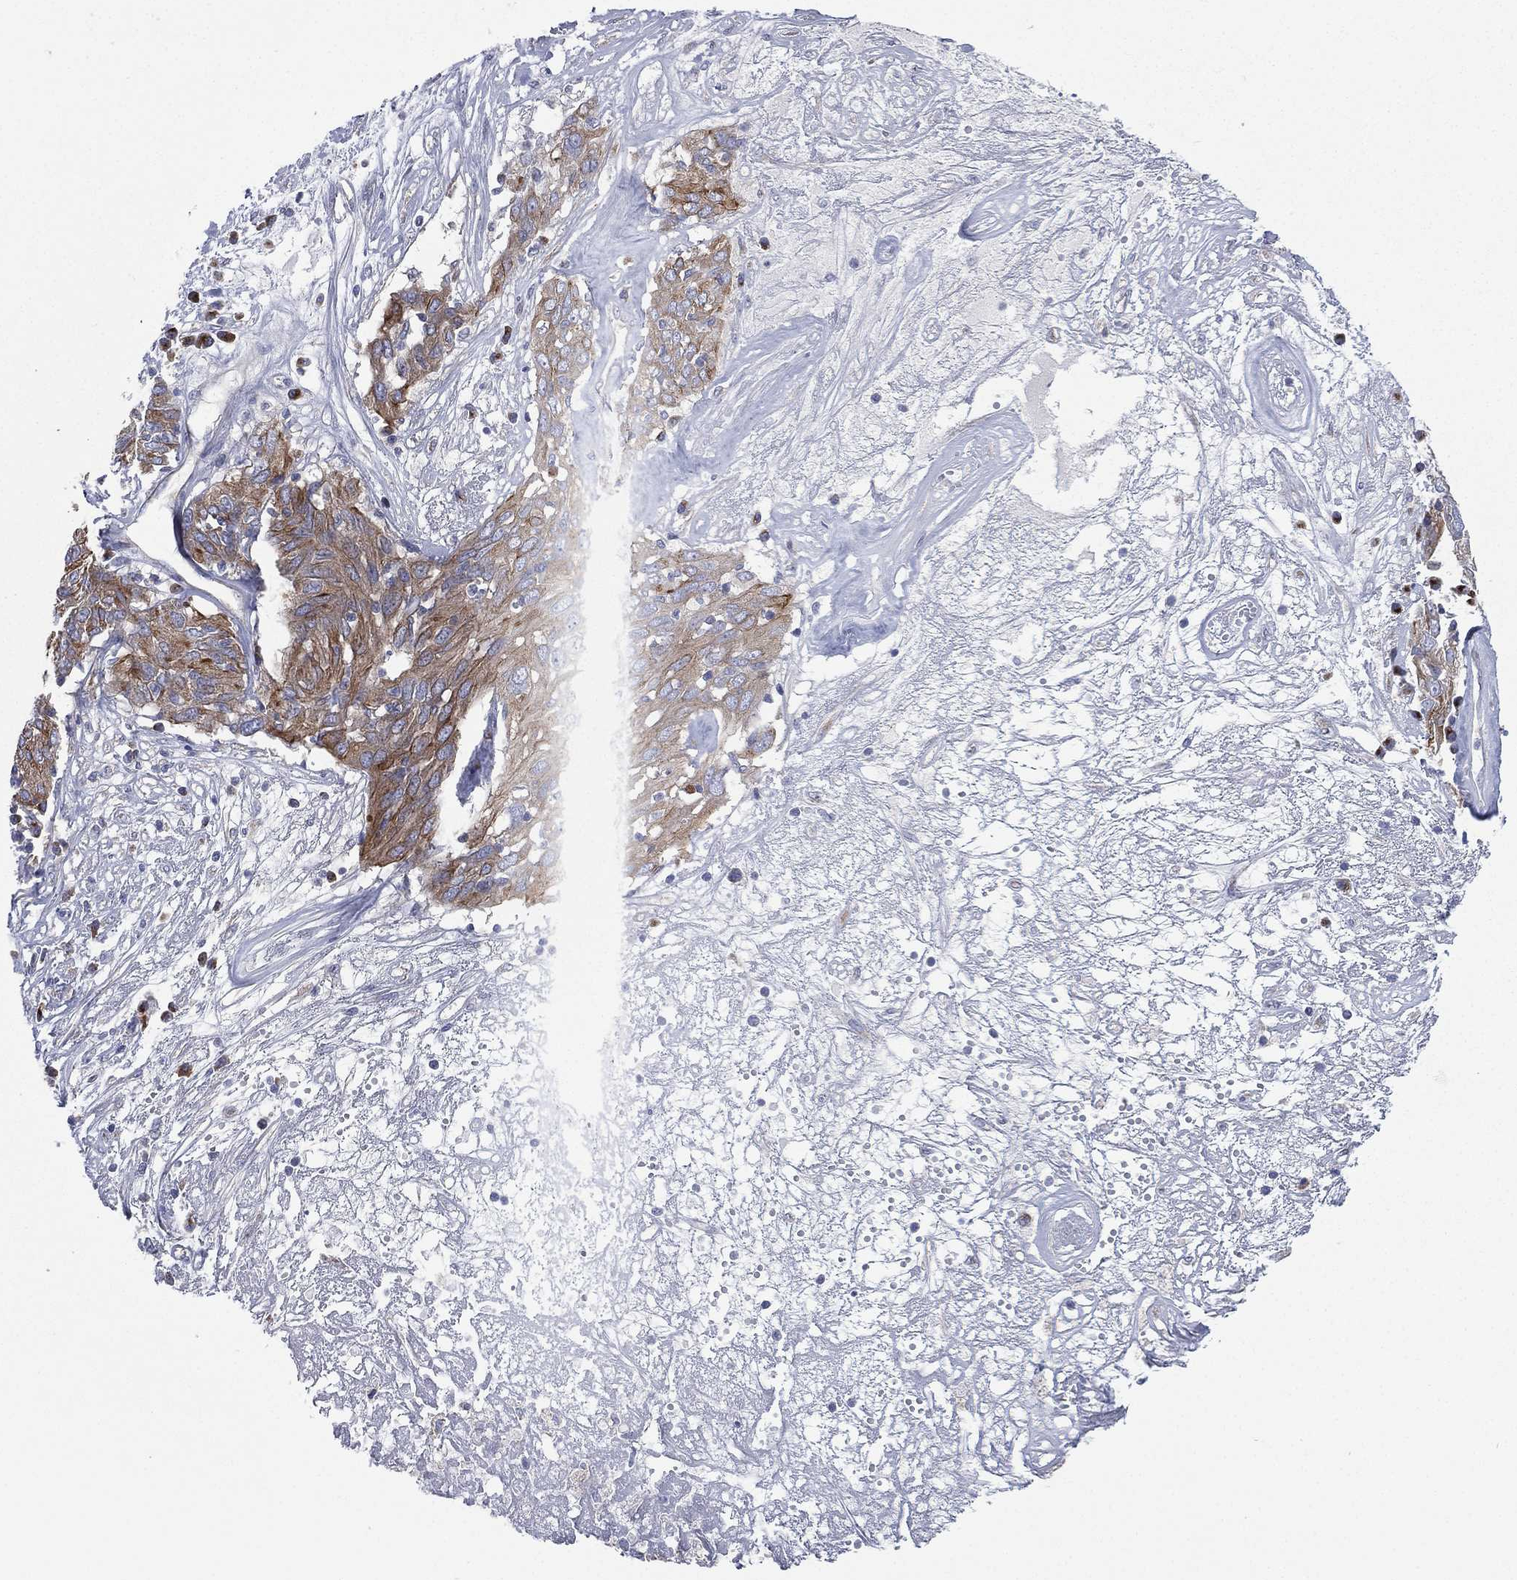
{"staining": {"intensity": "strong", "quantity": "25%-75%", "location": "cytoplasmic/membranous"}, "tissue": "ovarian cancer", "cell_type": "Tumor cells", "image_type": "cancer", "snomed": [{"axis": "morphology", "description": "Carcinoma, endometroid"}, {"axis": "topography", "description": "Ovary"}], "caption": "Approximately 25%-75% of tumor cells in human ovarian endometroid carcinoma show strong cytoplasmic/membranous protein staining as visualized by brown immunohistochemical staining.", "gene": "ATP8A2", "patient": {"sex": "female", "age": 50}}